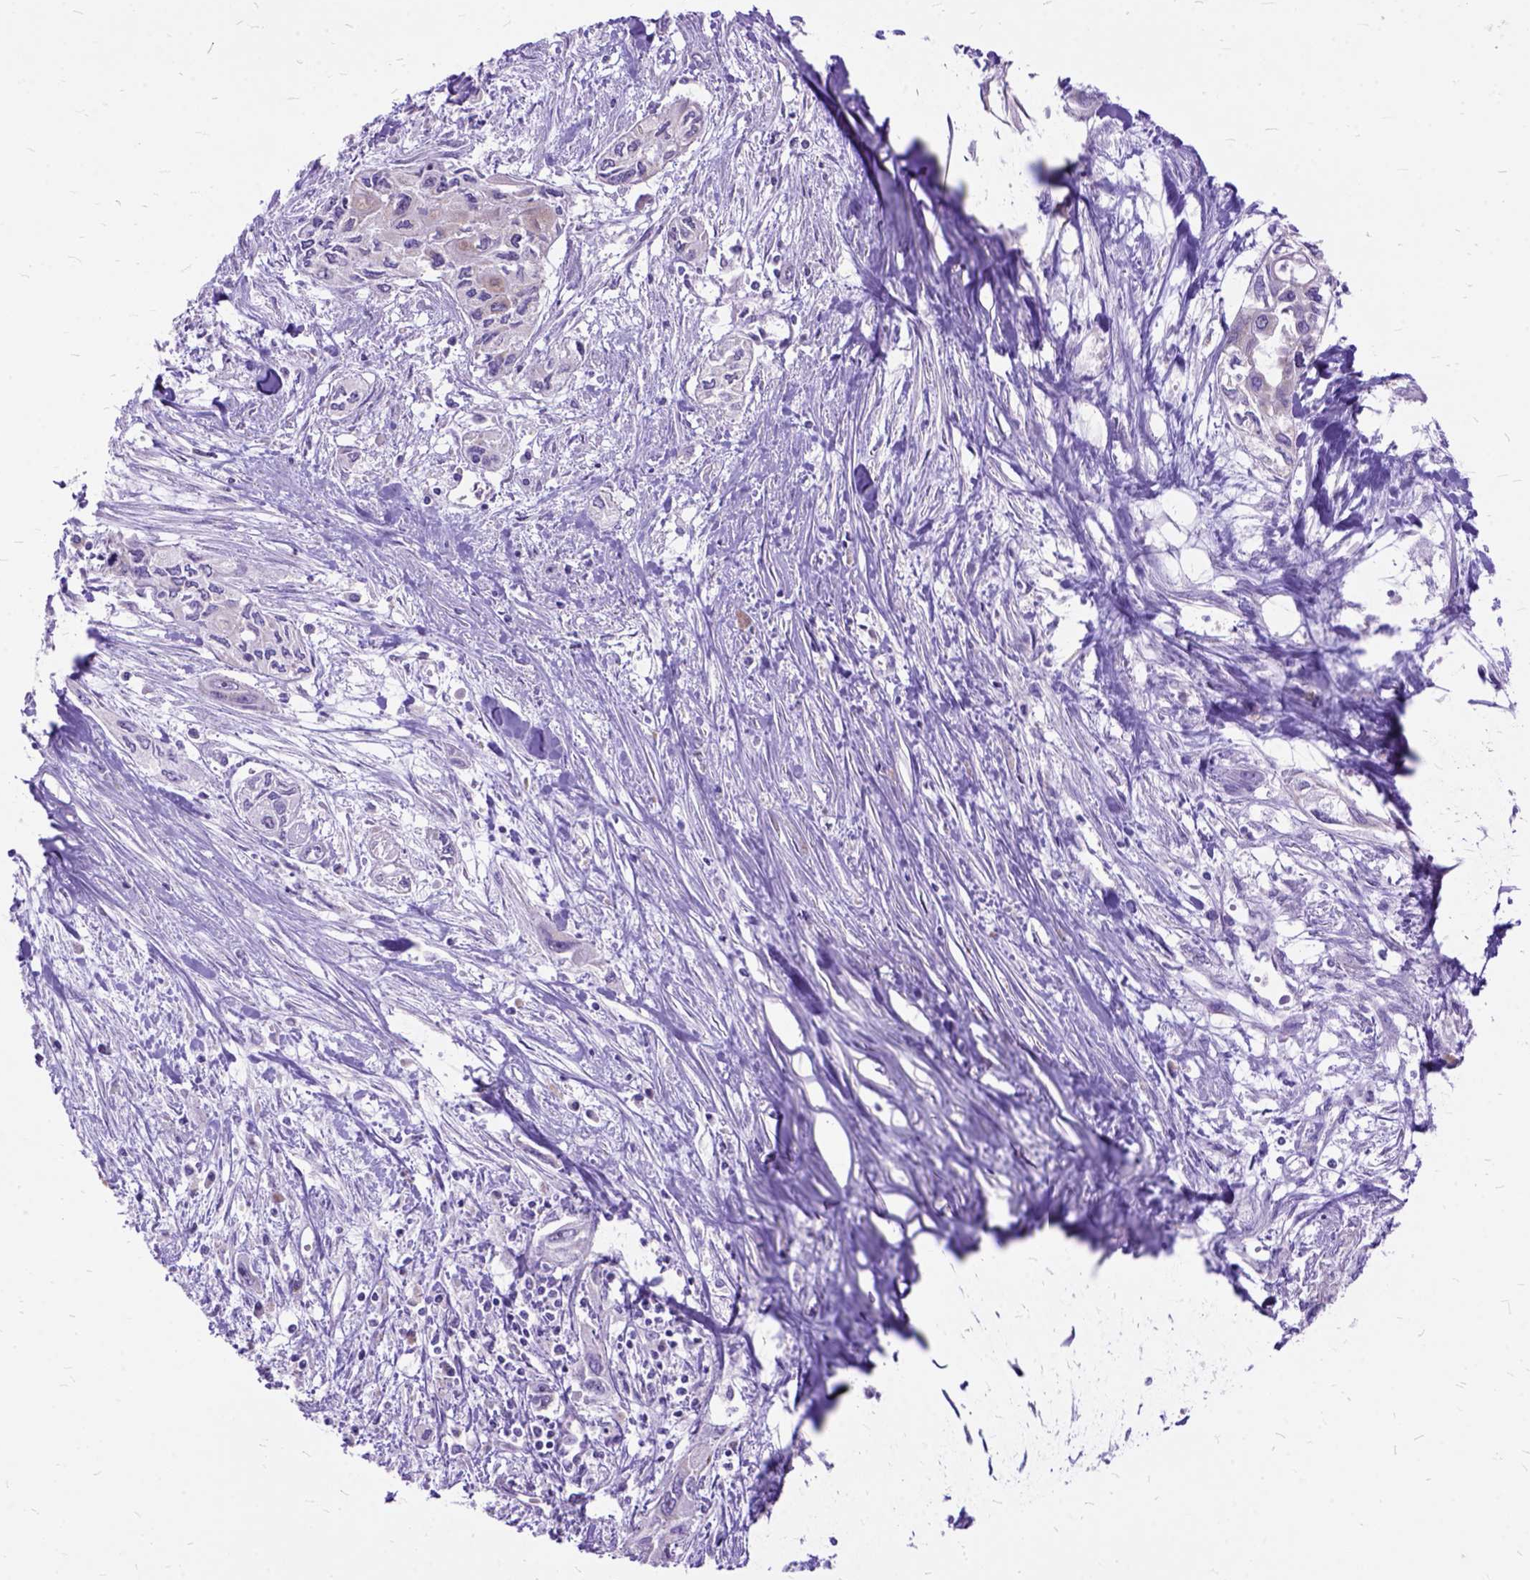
{"staining": {"intensity": "negative", "quantity": "none", "location": "none"}, "tissue": "pancreatic cancer", "cell_type": "Tumor cells", "image_type": "cancer", "snomed": [{"axis": "morphology", "description": "Adenocarcinoma, NOS"}, {"axis": "topography", "description": "Pancreas"}], "caption": "IHC histopathology image of neoplastic tissue: human pancreatic cancer (adenocarcinoma) stained with DAB demonstrates no significant protein expression in tumor cells.", "gene": "CTAG2", "patient": {"sex": "female", "age": 55}}